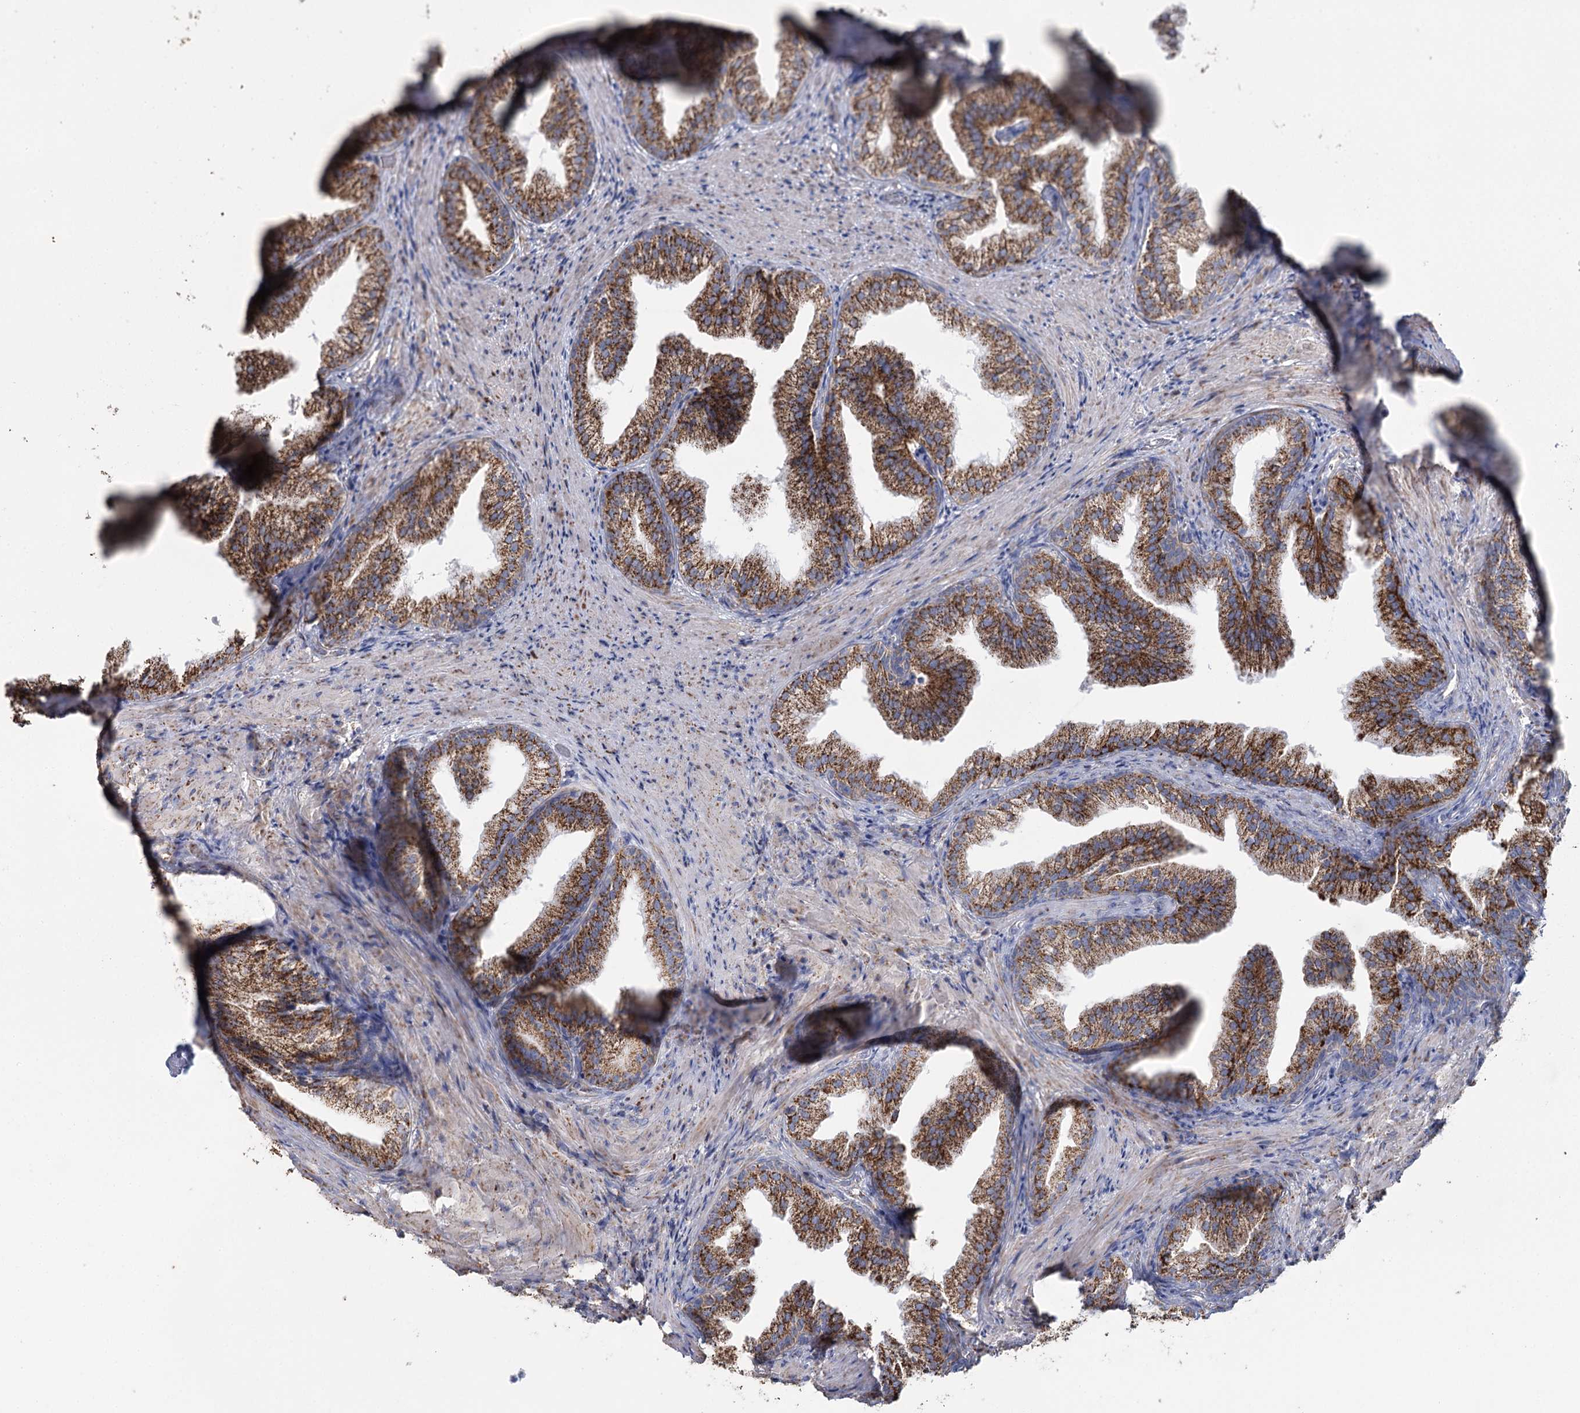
{"staining": {"intensity": "strong", "quantity": ">75%", "location": "cytoplasmic/membranous"}, "tissue": "prostate", "cell_type": "Glandular cells", "image_type": "normal", "snomed": [{"axis": "morphology", "description": "Normal tissue, NOS"}, {"axis": "topography", "description": "Prostate"}], "caption": "An immunohistochemistry (IHC) image of normal tissue is shown. Protein staining in brown highlights strong cytoplasmic/membranous positivity in prostate within glandular cells.", "gene": "MRPL44", "patient": {"sex": "male", "age": 76}}